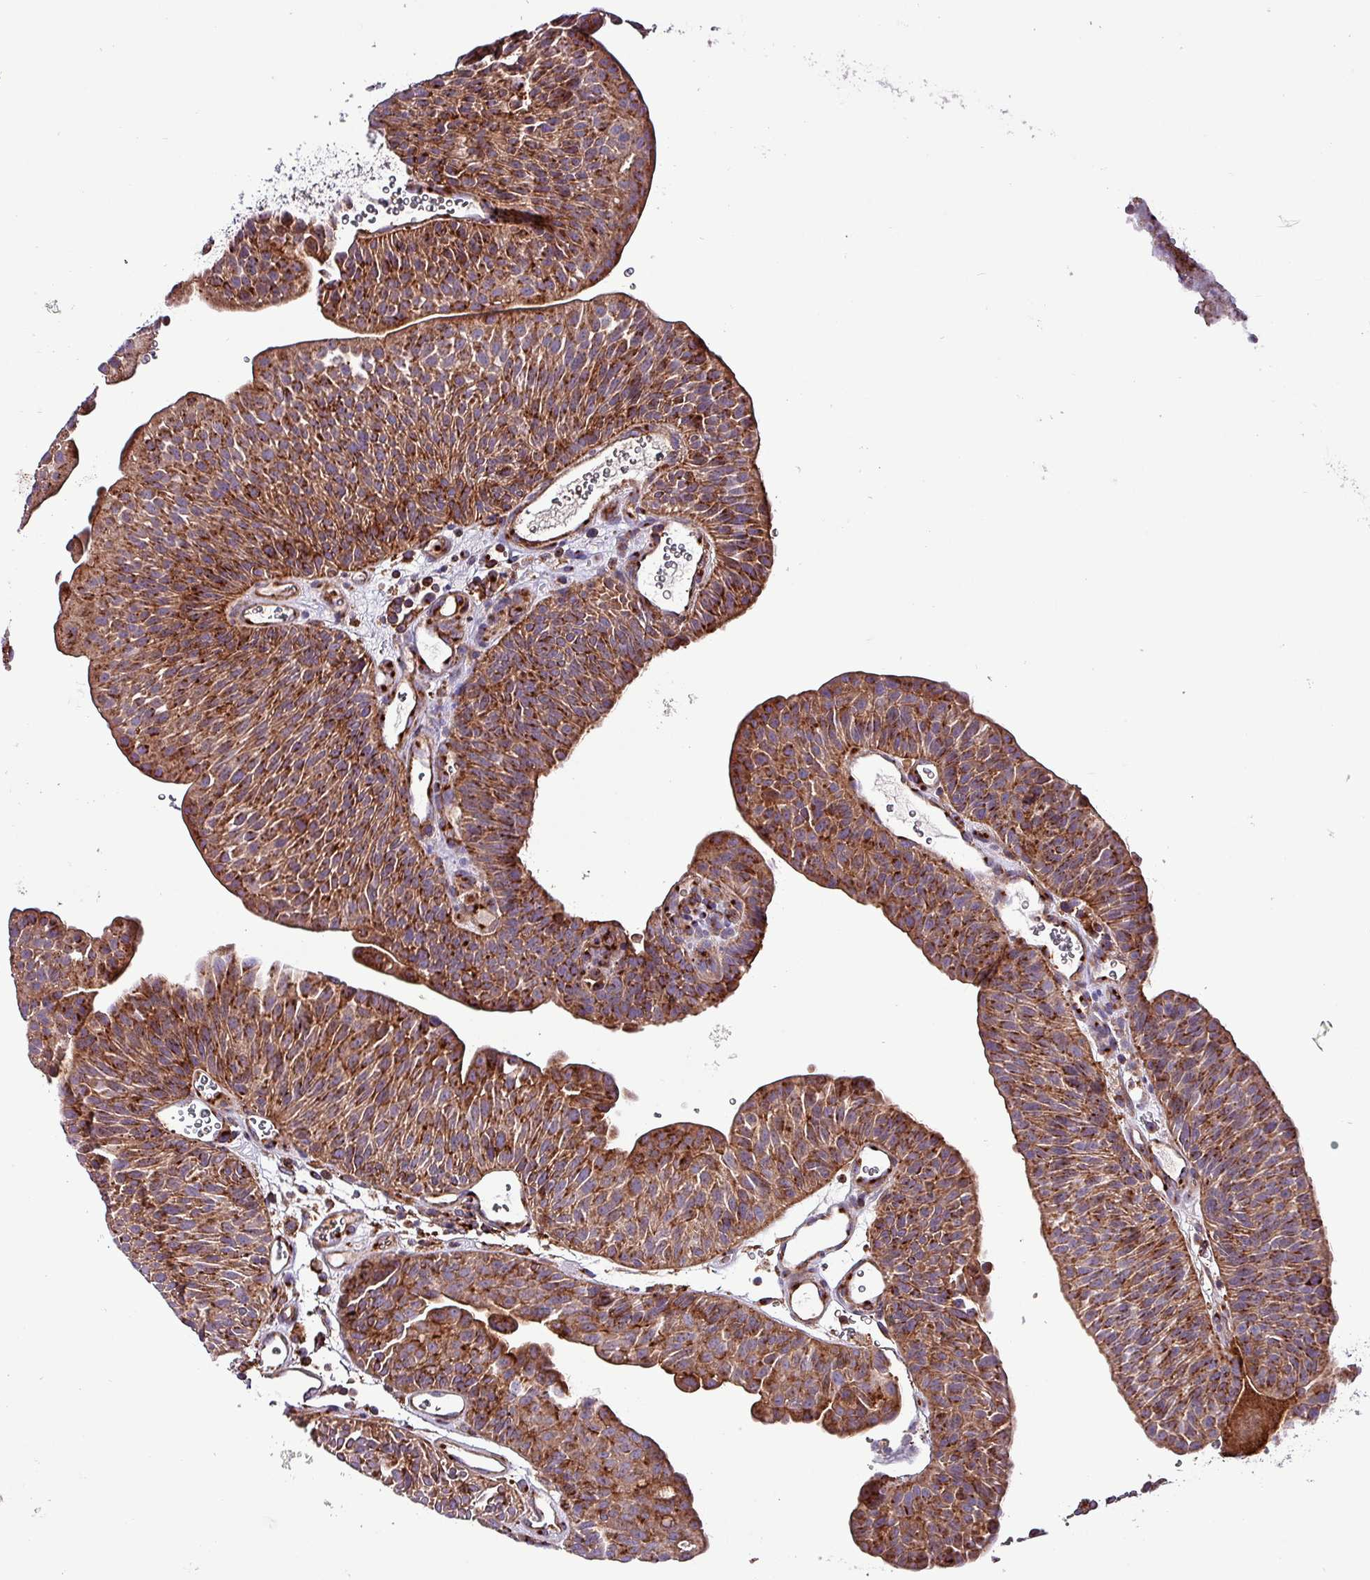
{"staining": {"intensity": "moderate", "quantity": "25%-75%", "location": "cytoplasmic/membranous"}, "tissue": "urothelial cancer", "cell_type": "Tumor cells", "image_type": "cancer", "snomed": [{"axis": "morphology", "description": "Urothelial carcinoma, NOS"}, {"axis": "topography", "description": "Urinary bladder"}], "caption": "A brown stain highlights moderate cytoplasmic/membranous expression of a protein in human urothelial cancer tumor cells.", "gene": "VAMP4", "patient": {"sex": "male", "age": 67}}